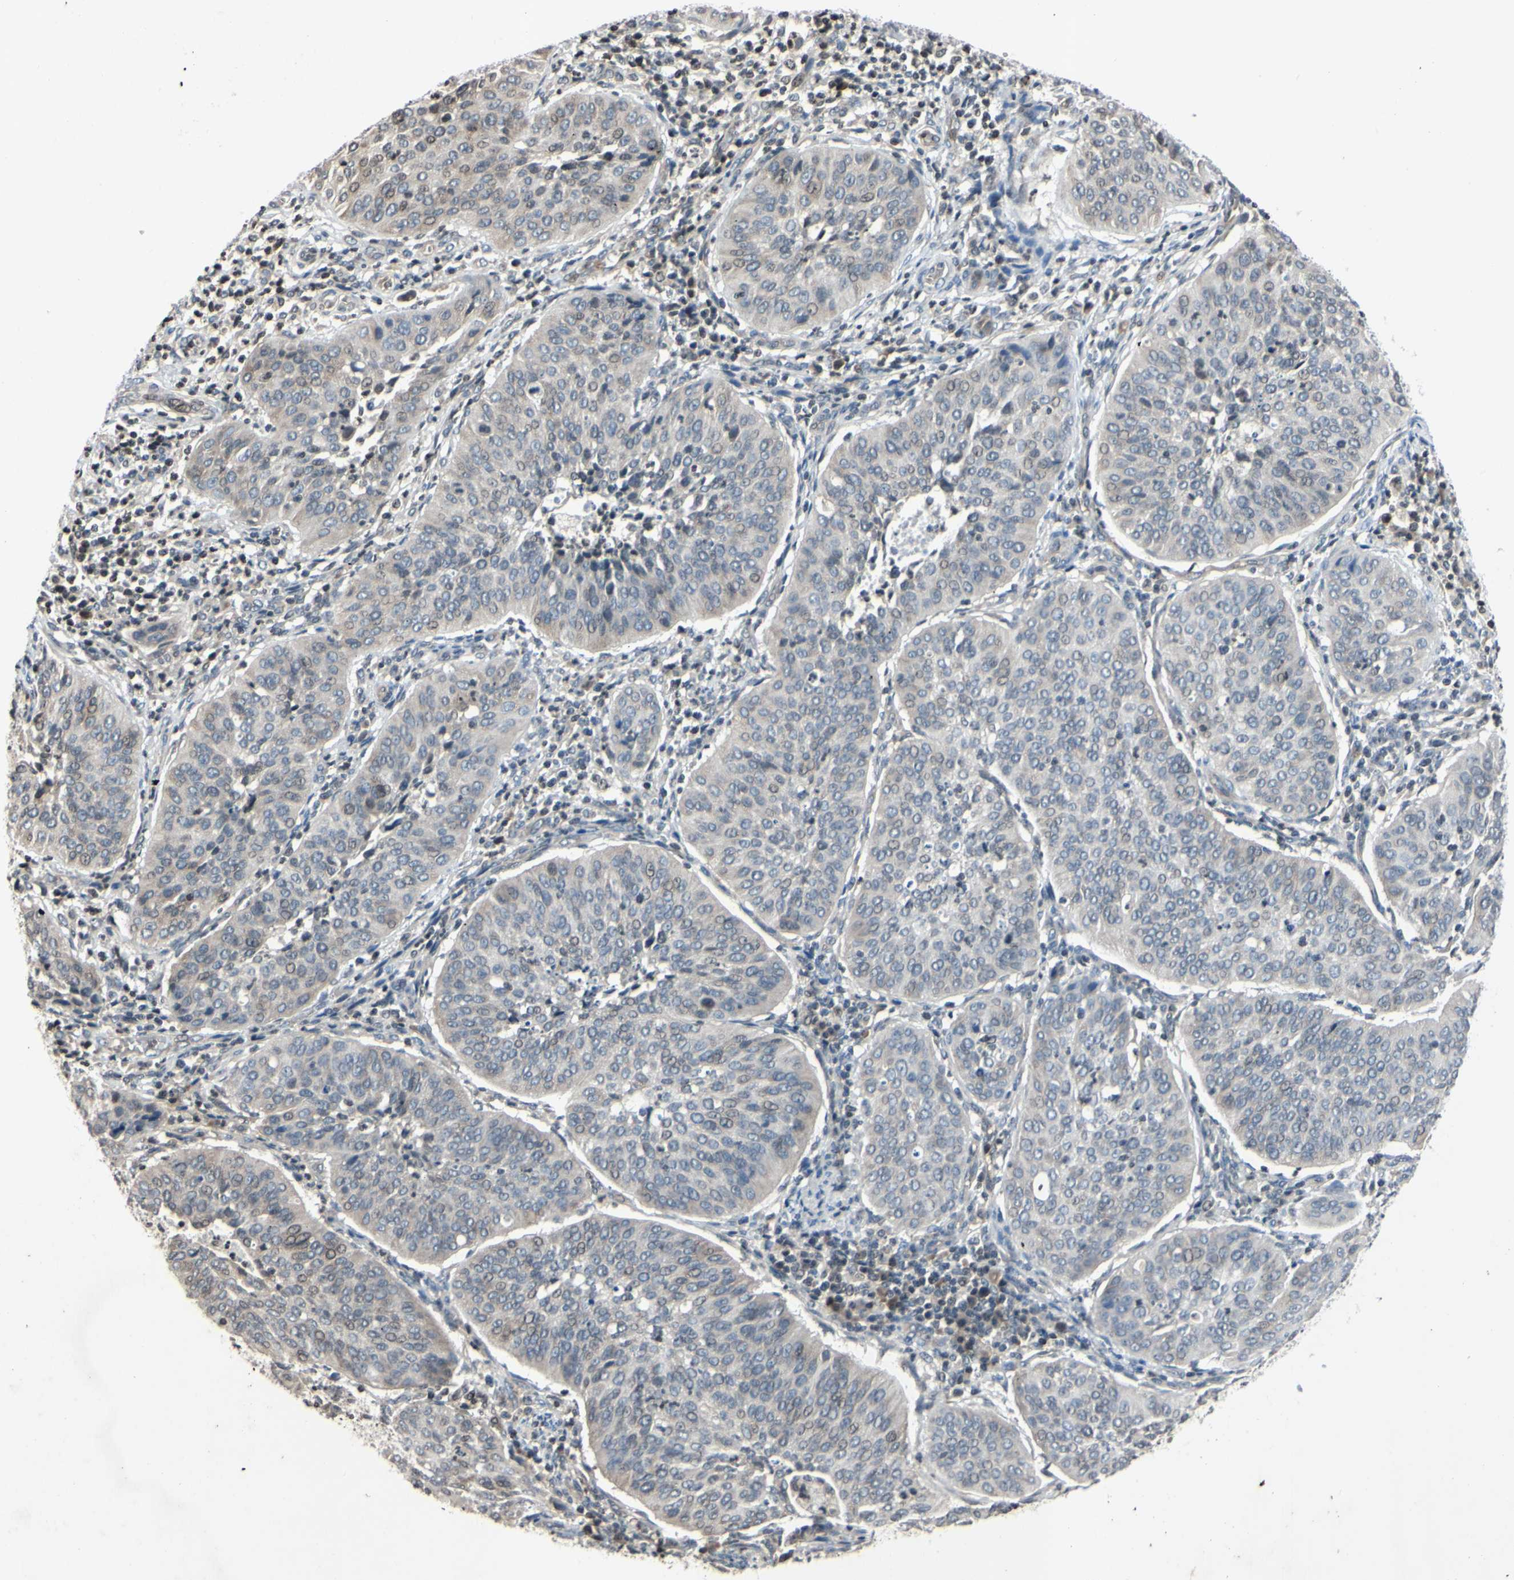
{"staining": {"intensity": "weak", "quantity": "25%-75%", "location": "cytoplasmic/membranous,nuclear"}, "tissue": "cervical cancer", "cell_type": "Tumor cells", "image_type": "cancer", "snomed": [{"axis": "morphology", "description": "Normal tissue, NOS"}, {"axis": "morphology", "description": "Squamous cell carcinoma, NOS"}, {"axis": "topography", "description": "Cervix"}], "caption": "Immunohistochemistry (IHC) micrograph of neoplastic tissue: cervical cancer stained using IHC displays low levels of weak protein expression localized specifically in the cytoplasmic/membranous and nuclear of tumor cells, appearing as a cytoplasmic/membranous and nuclear brown color.", "gene": "ARG1", "patient": {"sex": "female", "age": 39}}